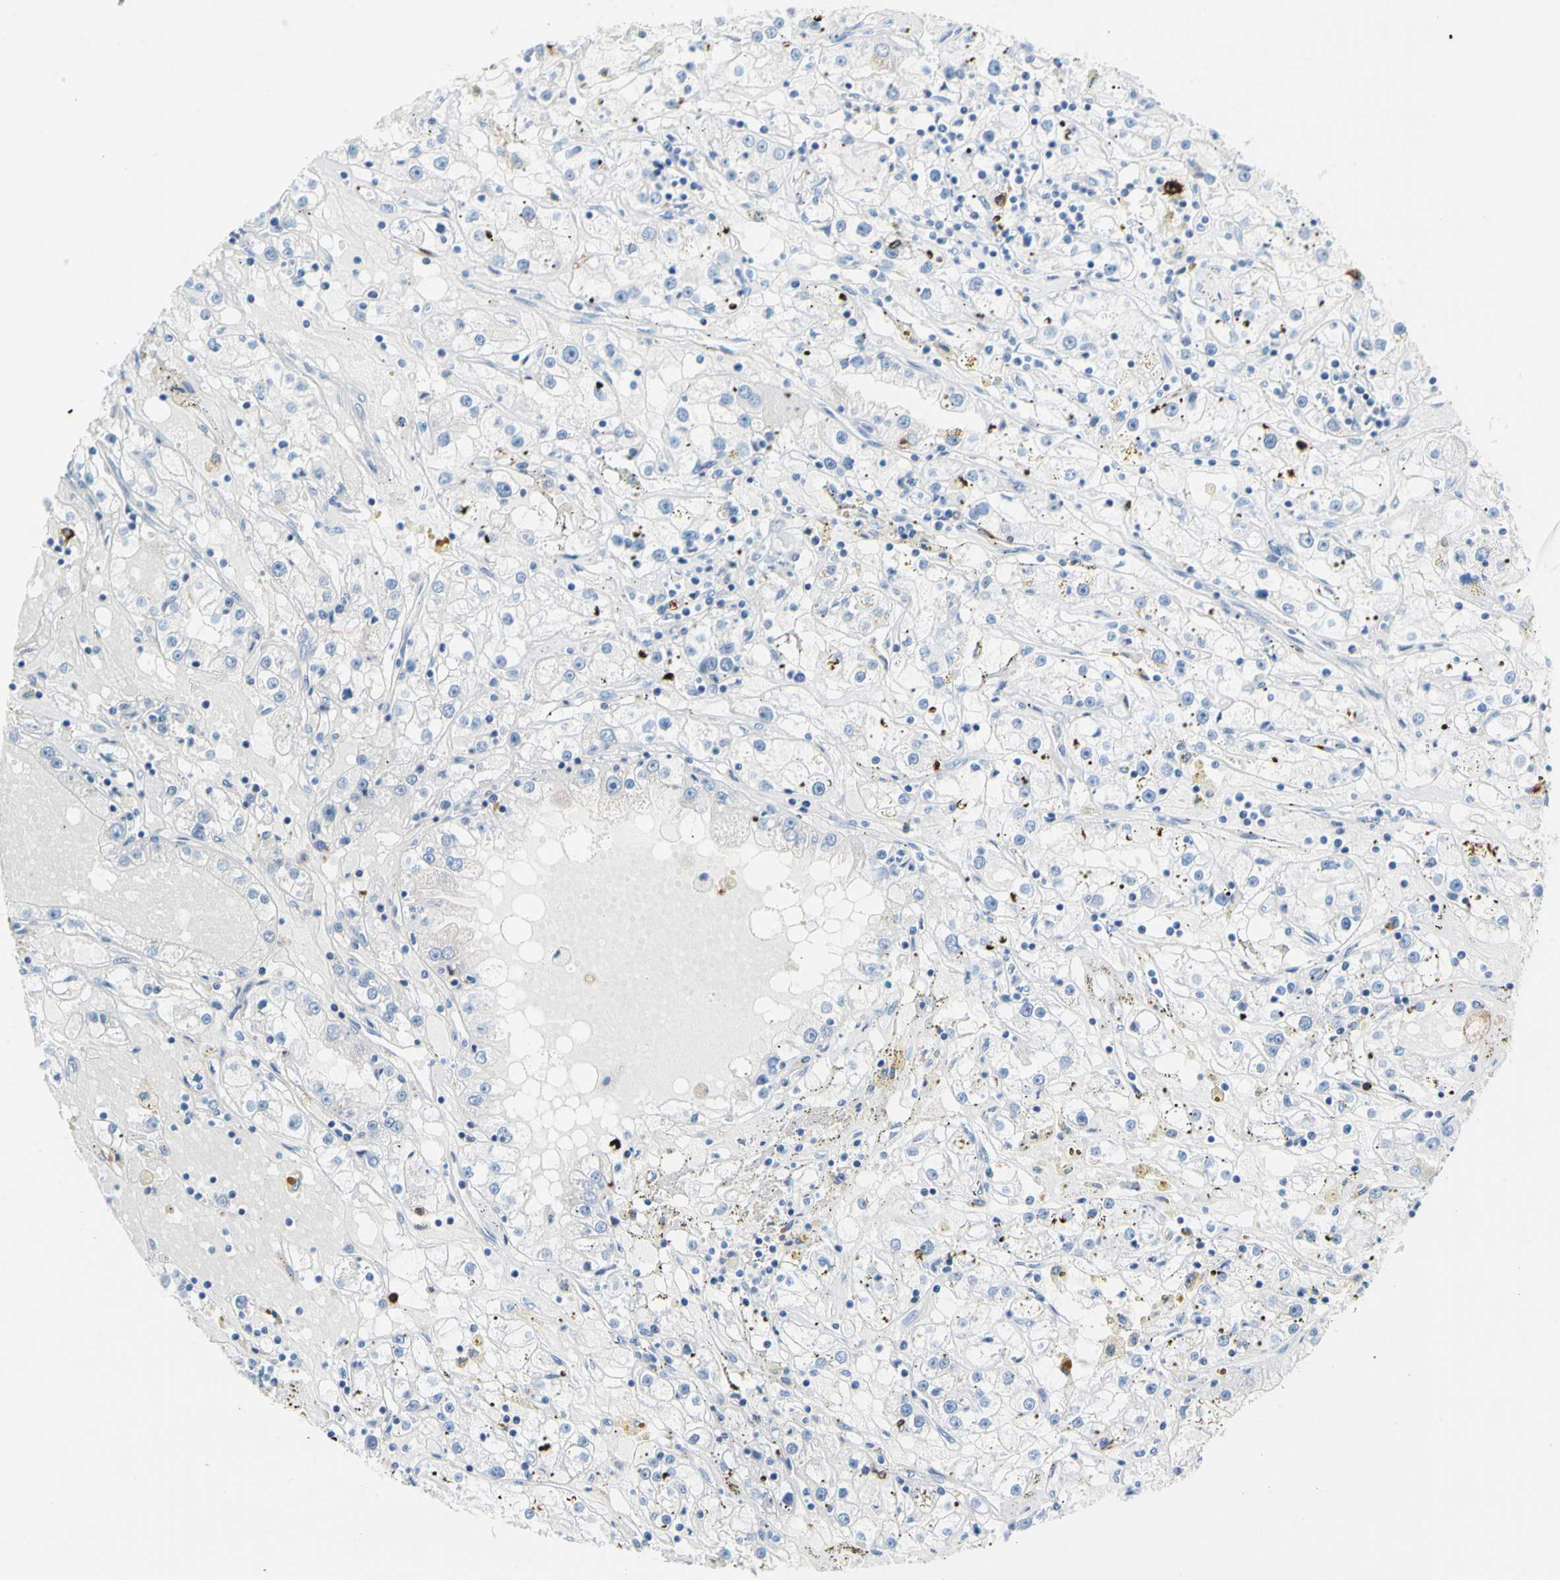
{"staining": {"intensity": "negative", "quantity": "none", "location": "none"}, "tissue": "renal cancer", "cell_type": "Tumor cells", "image_type": "cancer", "snomed": [{"axis": "morphology", "description": "Adenocarcinoma, NOS"}, {"axis": "topography", "description": "Kidney"}], "caption": "Histopathology image shows no significant protein positivity in tumor cells of renal adenocarcinoma.", "gene": "TACC3", "patient": {"sex": "male", "age": 56}}